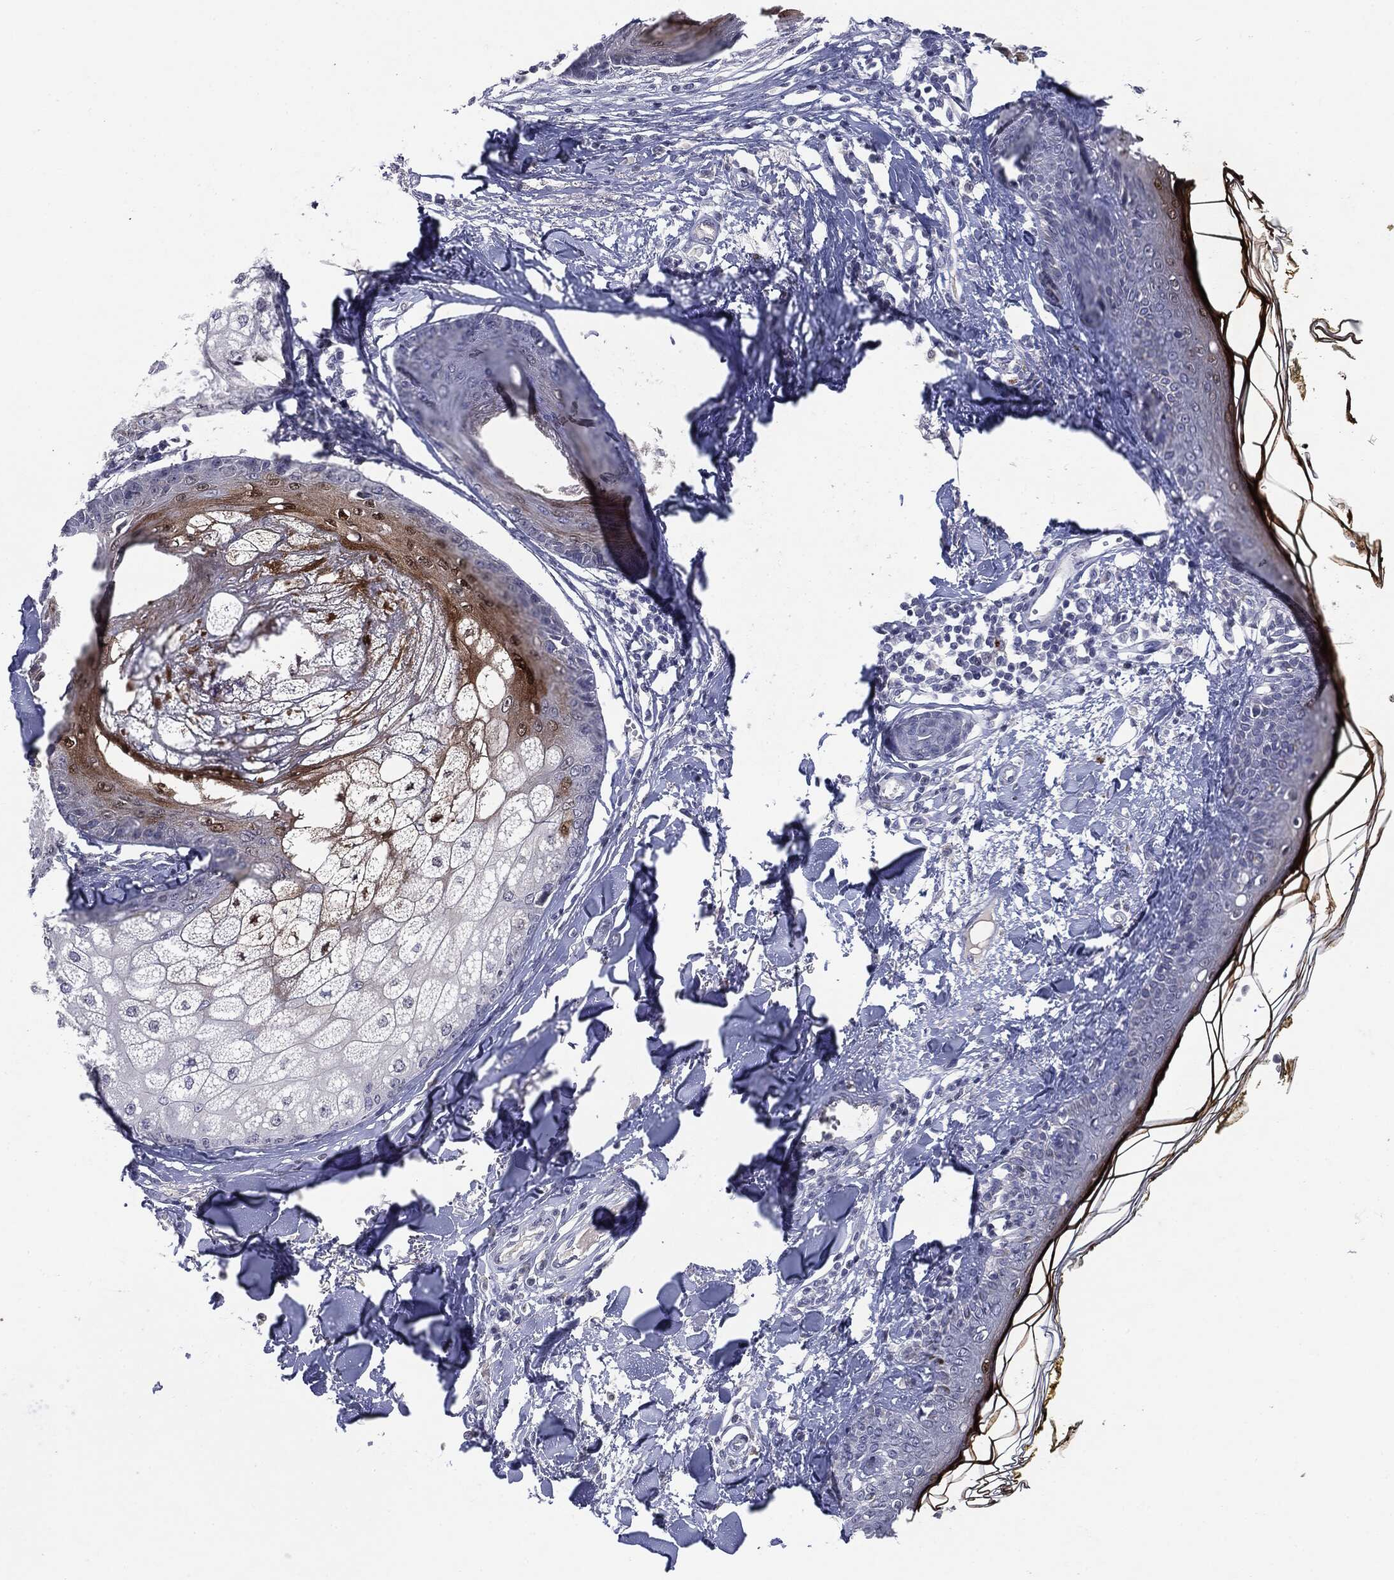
{"staining": {"intensity": "negative", "quantity": "none", "location": "none"}, "tissue": "skin", "cell_type": "Fibroblasts", "image_type": "normal", "snomed": [{"axis": "morphology", "description": "Normal tissue, NOS"}, {"axis": "topography", "description": "Skin"}], "caption": "The histopathology image shows no significant staining in fibroblasts of skin.", "gene": "SERPINB4", "patient": {"sex": "male", "age": 76}}